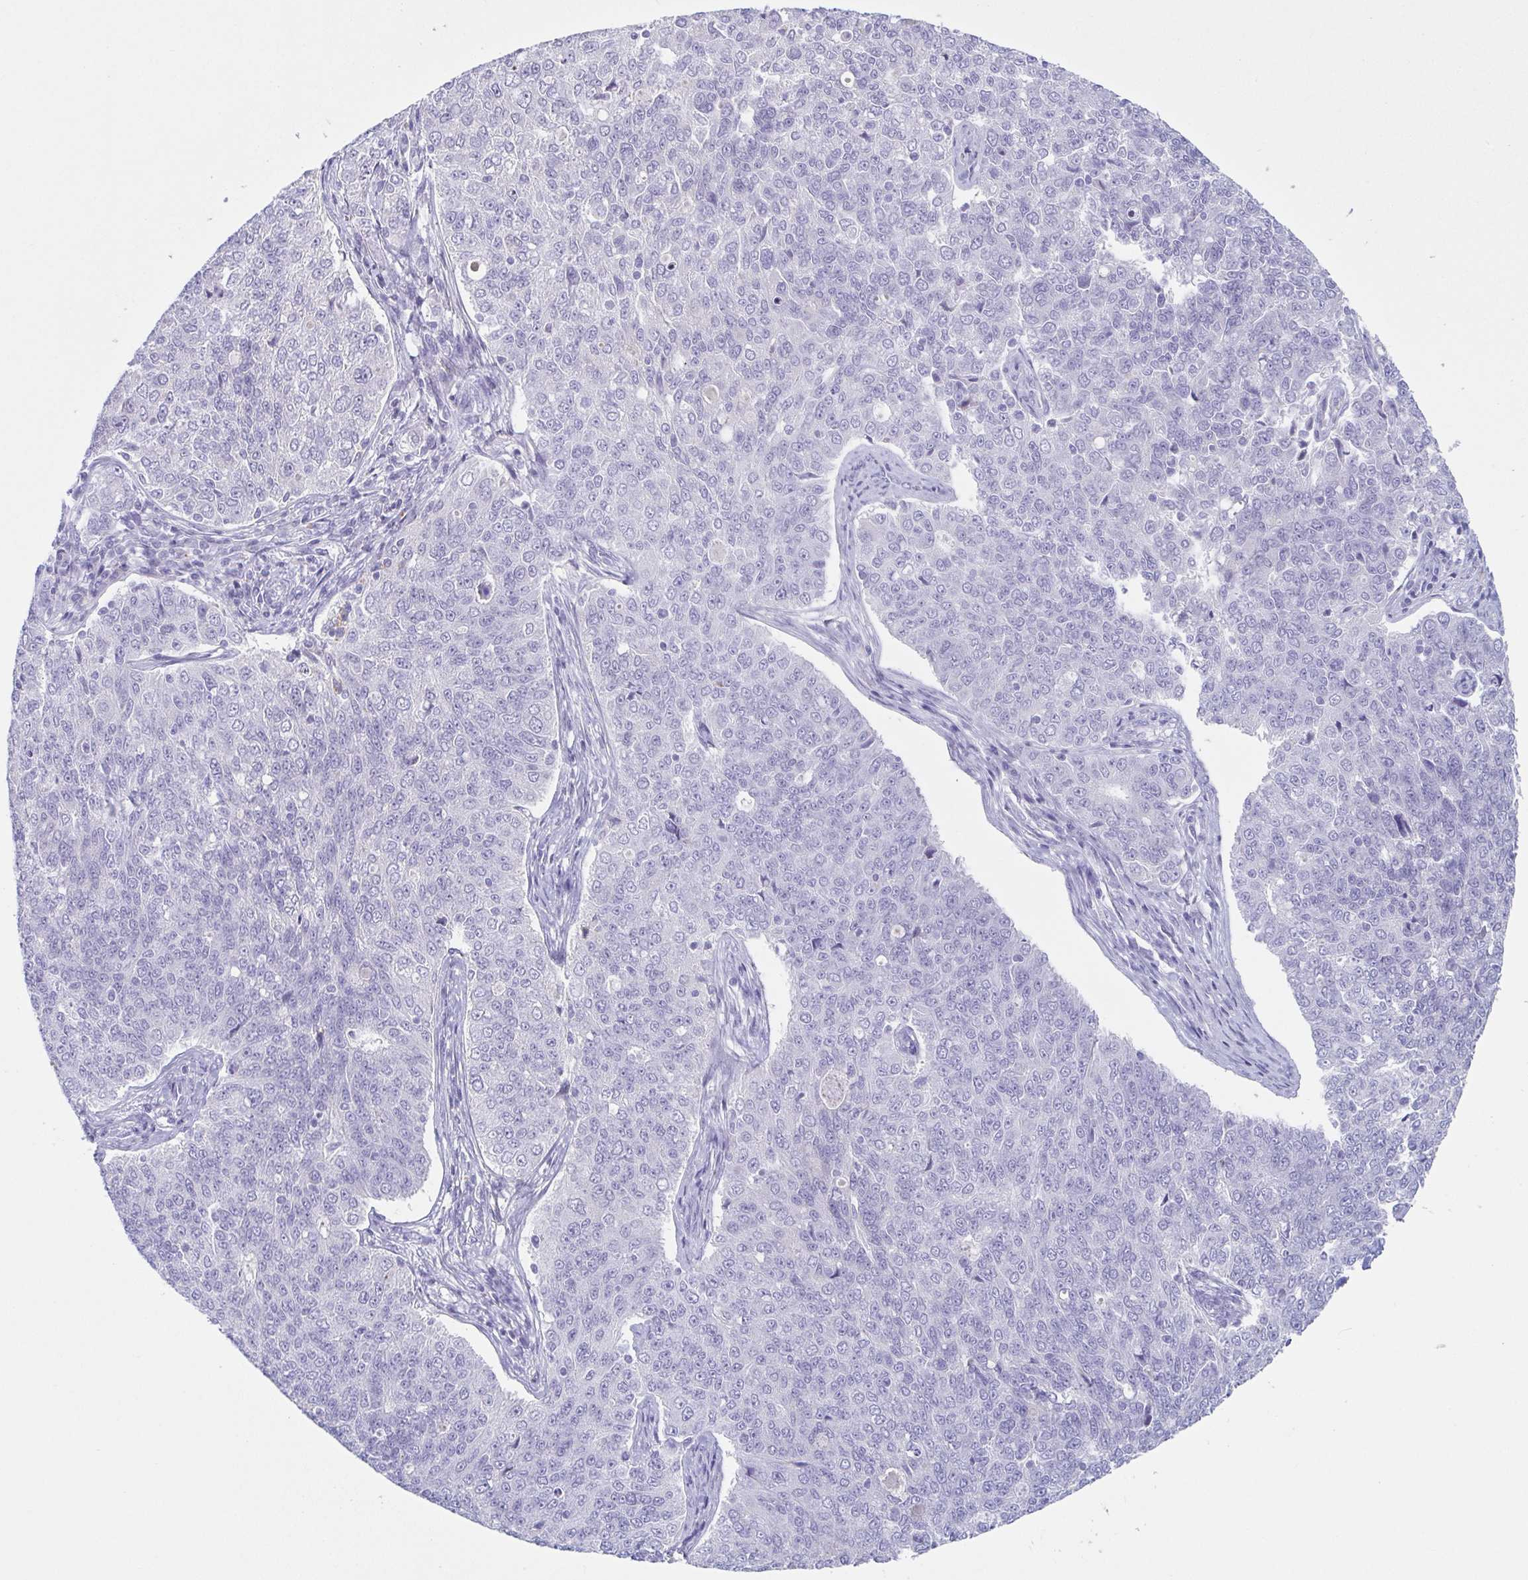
{"staining": {"intensity": "negative", "quantity": "none", "location": "none"}, "tissue": "endometrial cancer", "cell_type": "Tumor cells", "image_type": "cancer", "snomed": [{"axis": "morphology", "description": "Adenocarcinoma, NOS"}, {"axis": "topography", "description": "Endometrium"}], "caption": "The histopathology image exhibits no staining of tumor cells in adenocarcinoma (endometrial).", "gene": "TAGLN3", "patient": {"sex": "female", "age": 43}}